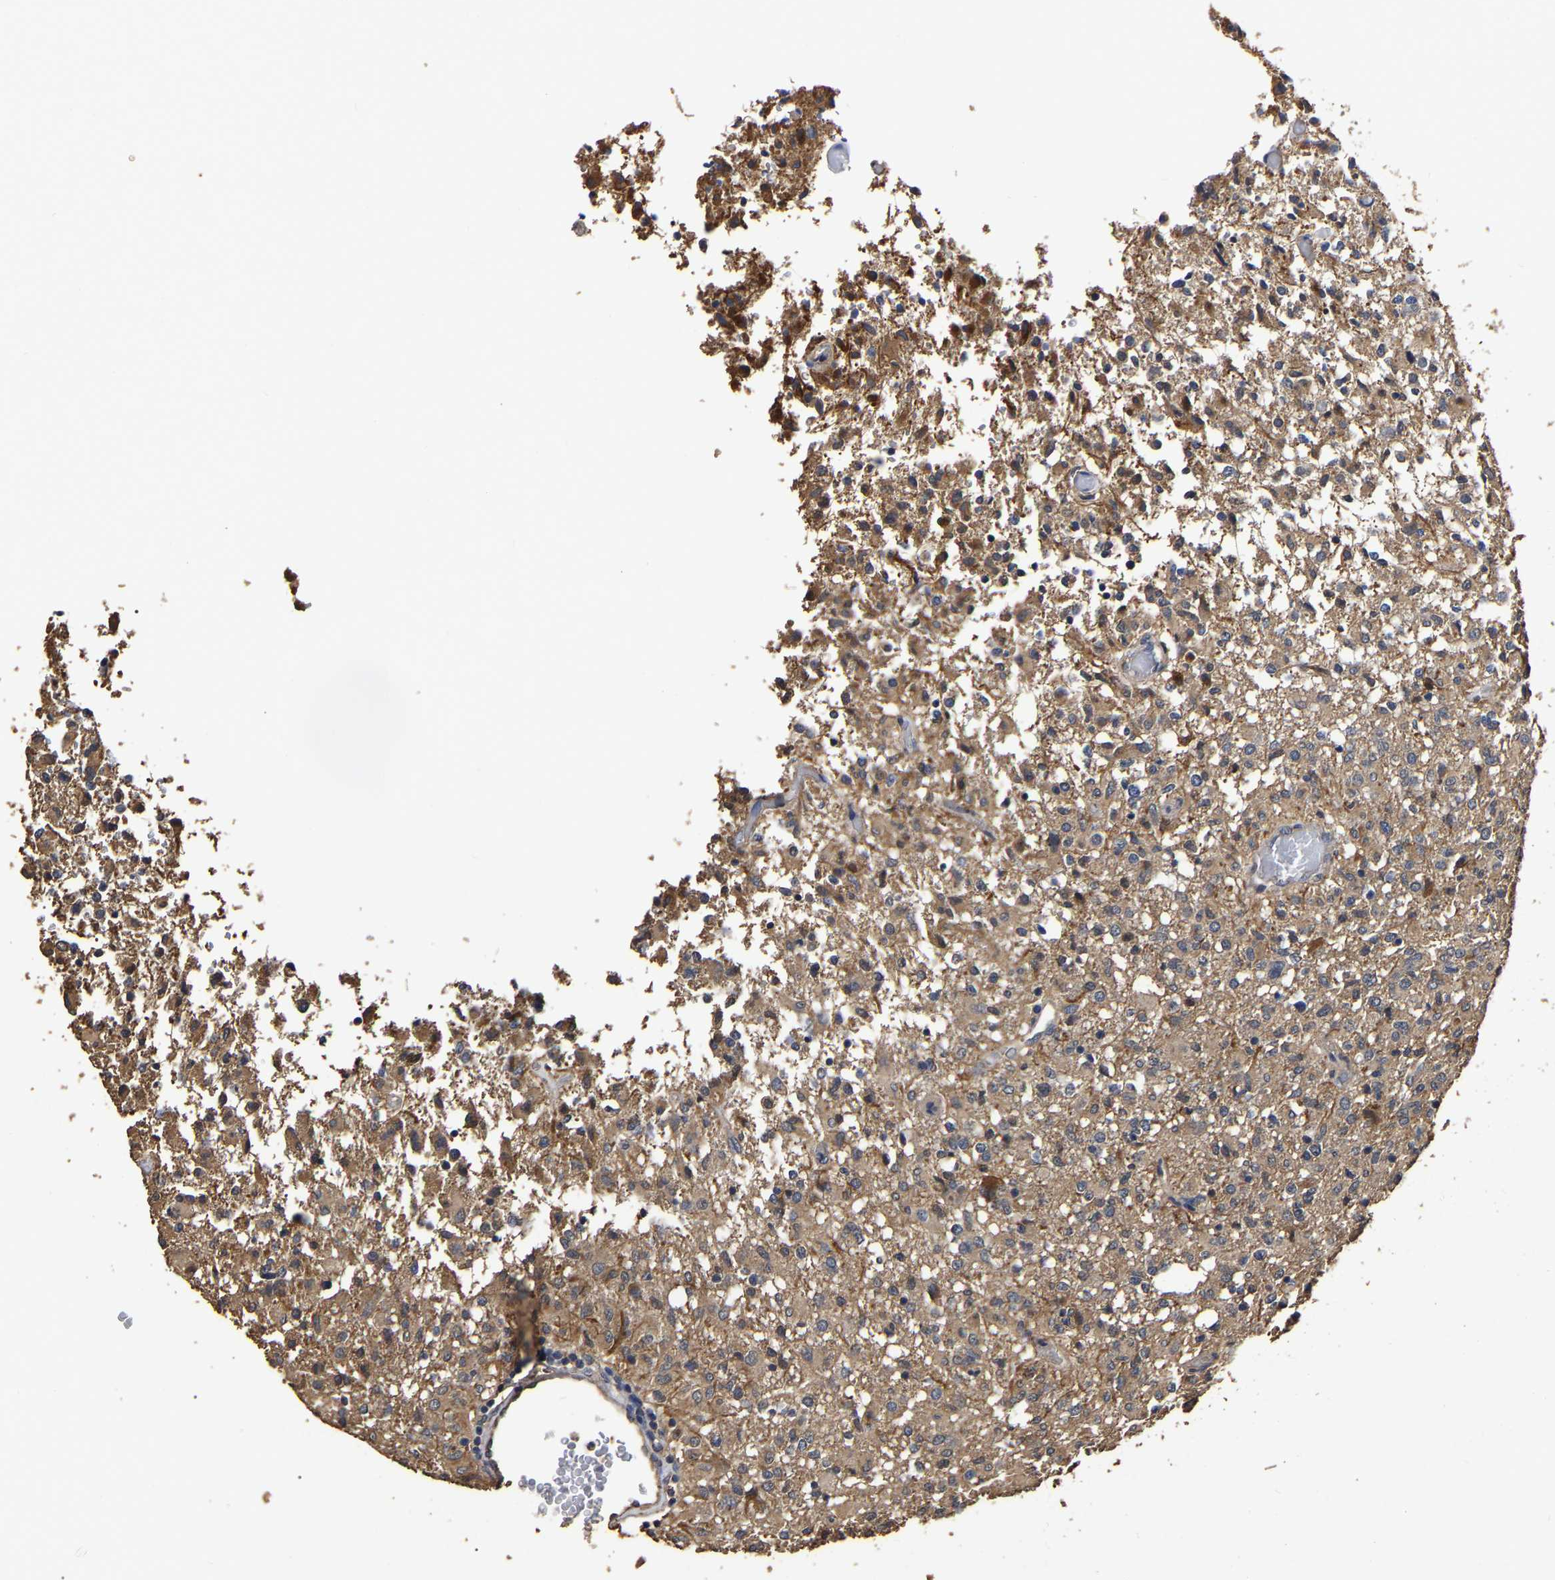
{"staining": {"intensity": "moderate", "quantity": ">75%", "location": "cytoplasmic/membranous"}, "tissue": "glioma", "cell_type": "Tumor cells", "image_type": "cancer", "snomed": [{"axis": "morphology", "description": "Glioma, malignant, High grade"}, {"axis": "topography", "description": "Brain"}], "caption": "Immunohistochemistry staining of glioma, which displays medium levels of moderate cytoplasmic/membranous expression in about >75% of tumor cells indicating moderate cytoplasmic/membranous protein expression. The staining was performed using DAB (brown) for protein detection and nuclei were counterstained in hematoxylin (blue).", "gene": "STK32C", "patient": {"sex": "female", "age": 57}}